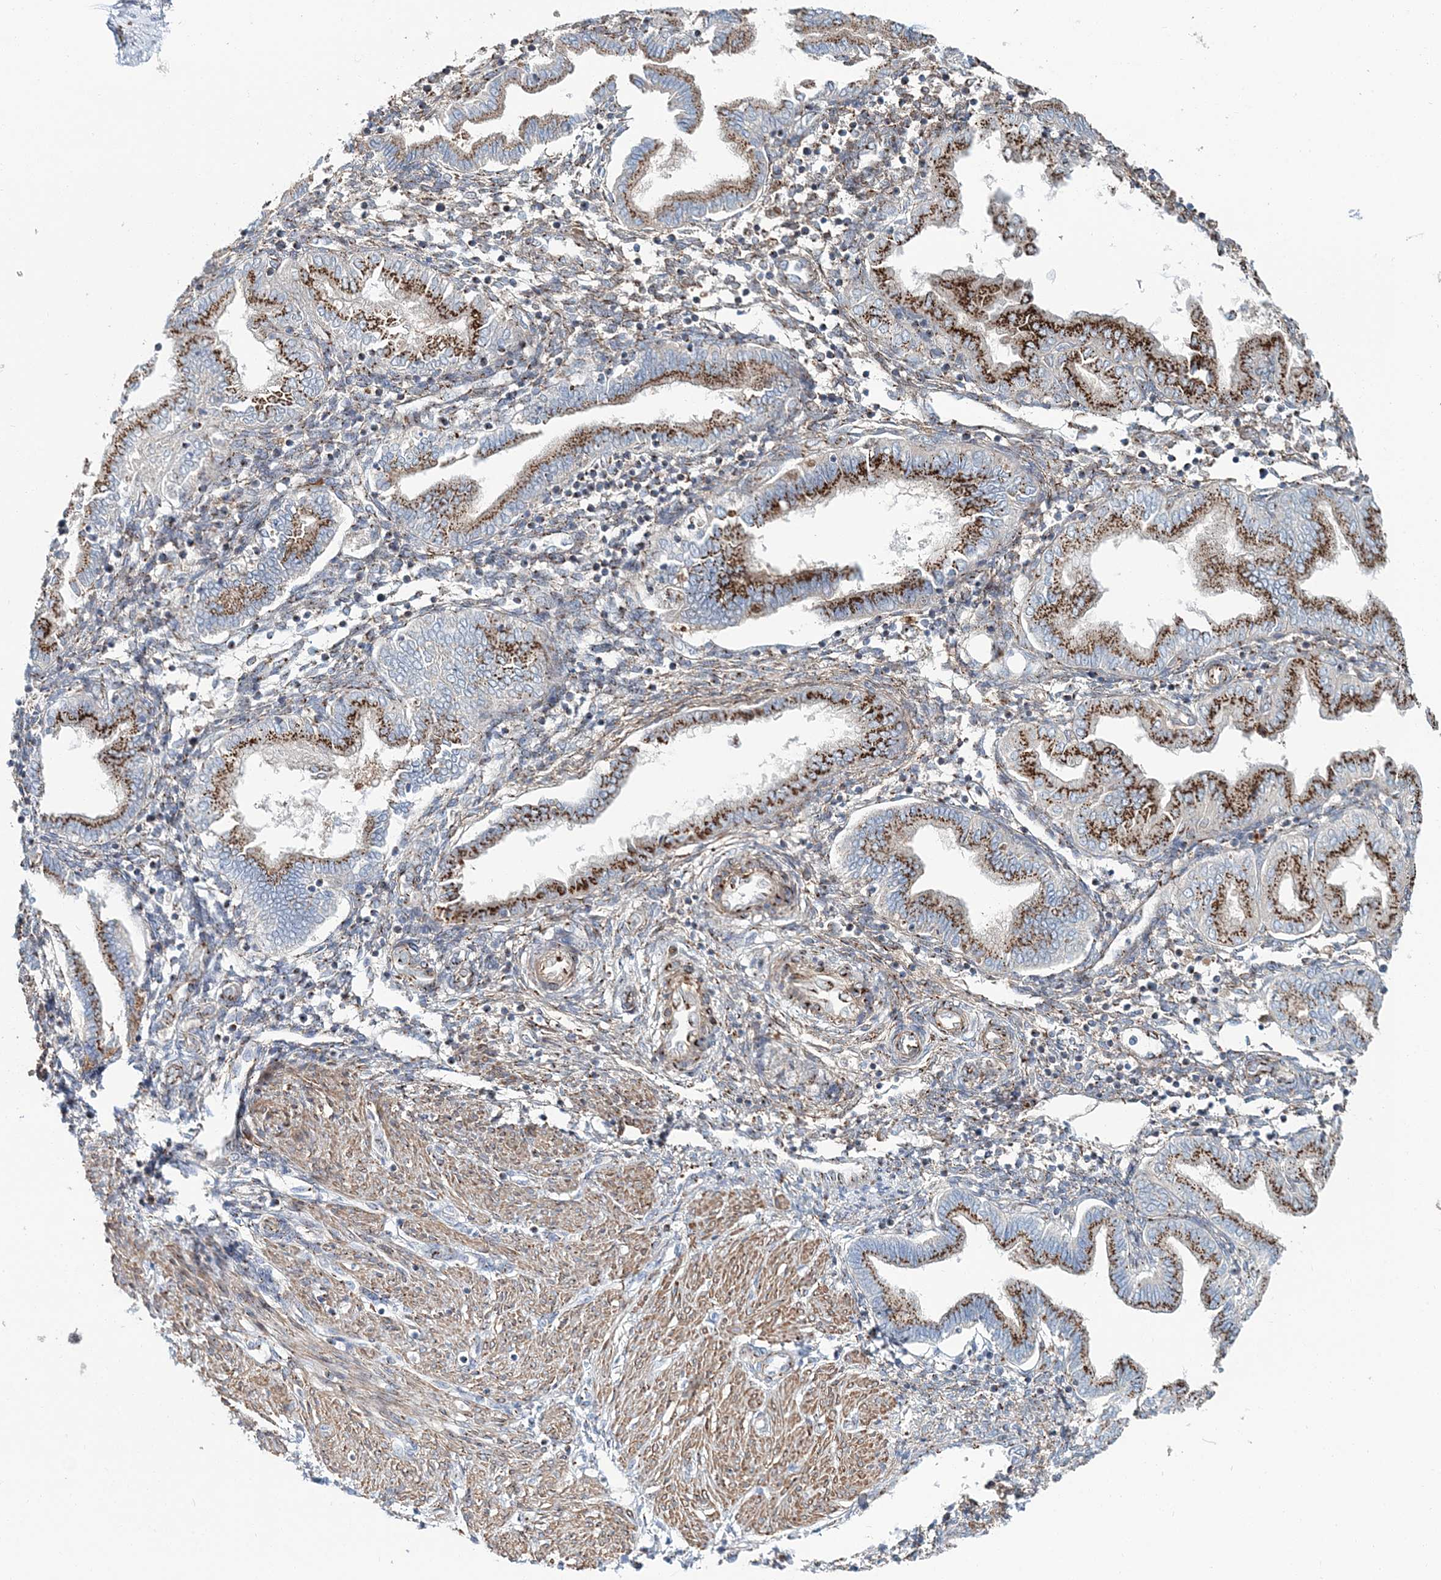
{"staining": {"intensity": "weak", "quantity": "25%-75%", "location": "cytoplasmic/membranous"}, "tissue": "endometrium", "cell_type": "Cells in endometrial stroma", "image_type": "normal", "snomed": [{"axis": "morphology", "description": "Normal tissue, NOS"}, {"axis": "topography", "description": "Endometrium"}], "caption": "Immunohistochemistry micrograph of unremarkable human endometrium stained for a protein (brown), which shows low levels of weak cytoplasmic/membranous positivity in about 25%-75% of cells in endometrial stroma.", "gene": "MAN1A2", "patient": {"sex": "female", "age": 53}}